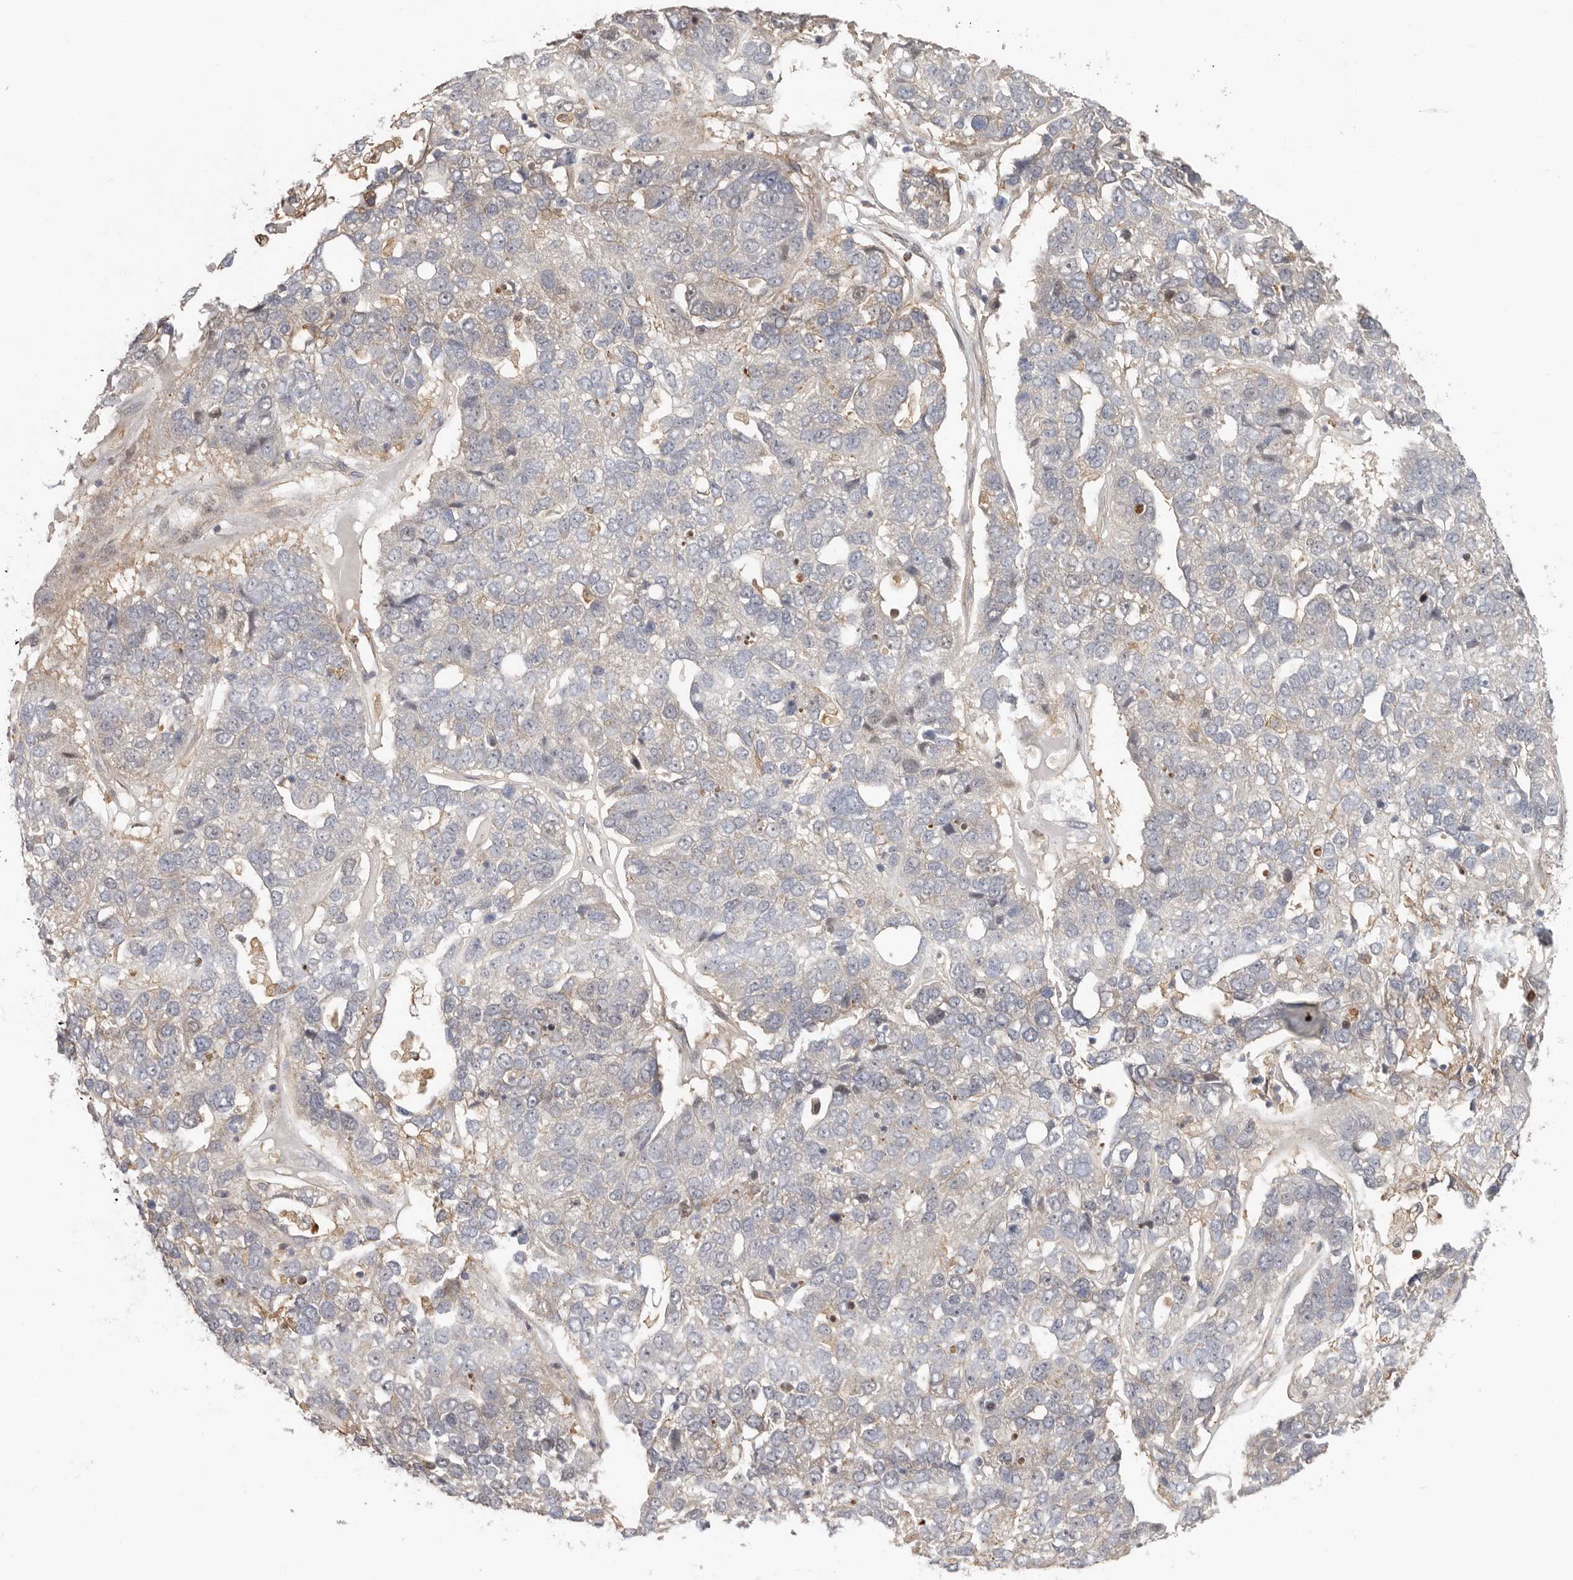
{"staining": {"intensity": "negative", "quantity": "none", "location": "none"}, "tissue": "pancreatic cancer", "cell_type": "Tumor cells", "image_type": "cancer", "snomed": [{"axis": "morphology", "description": "Adenocarcinoma, NOS"}, {"axis": "topography", "description": "Pancreas"}], "caption": "Tumor cells are negative for protein expression in human adenocarcinoma (pancreatic).", "gene": "MSRB2", "patient": {"sex": "female", "age": 61}}